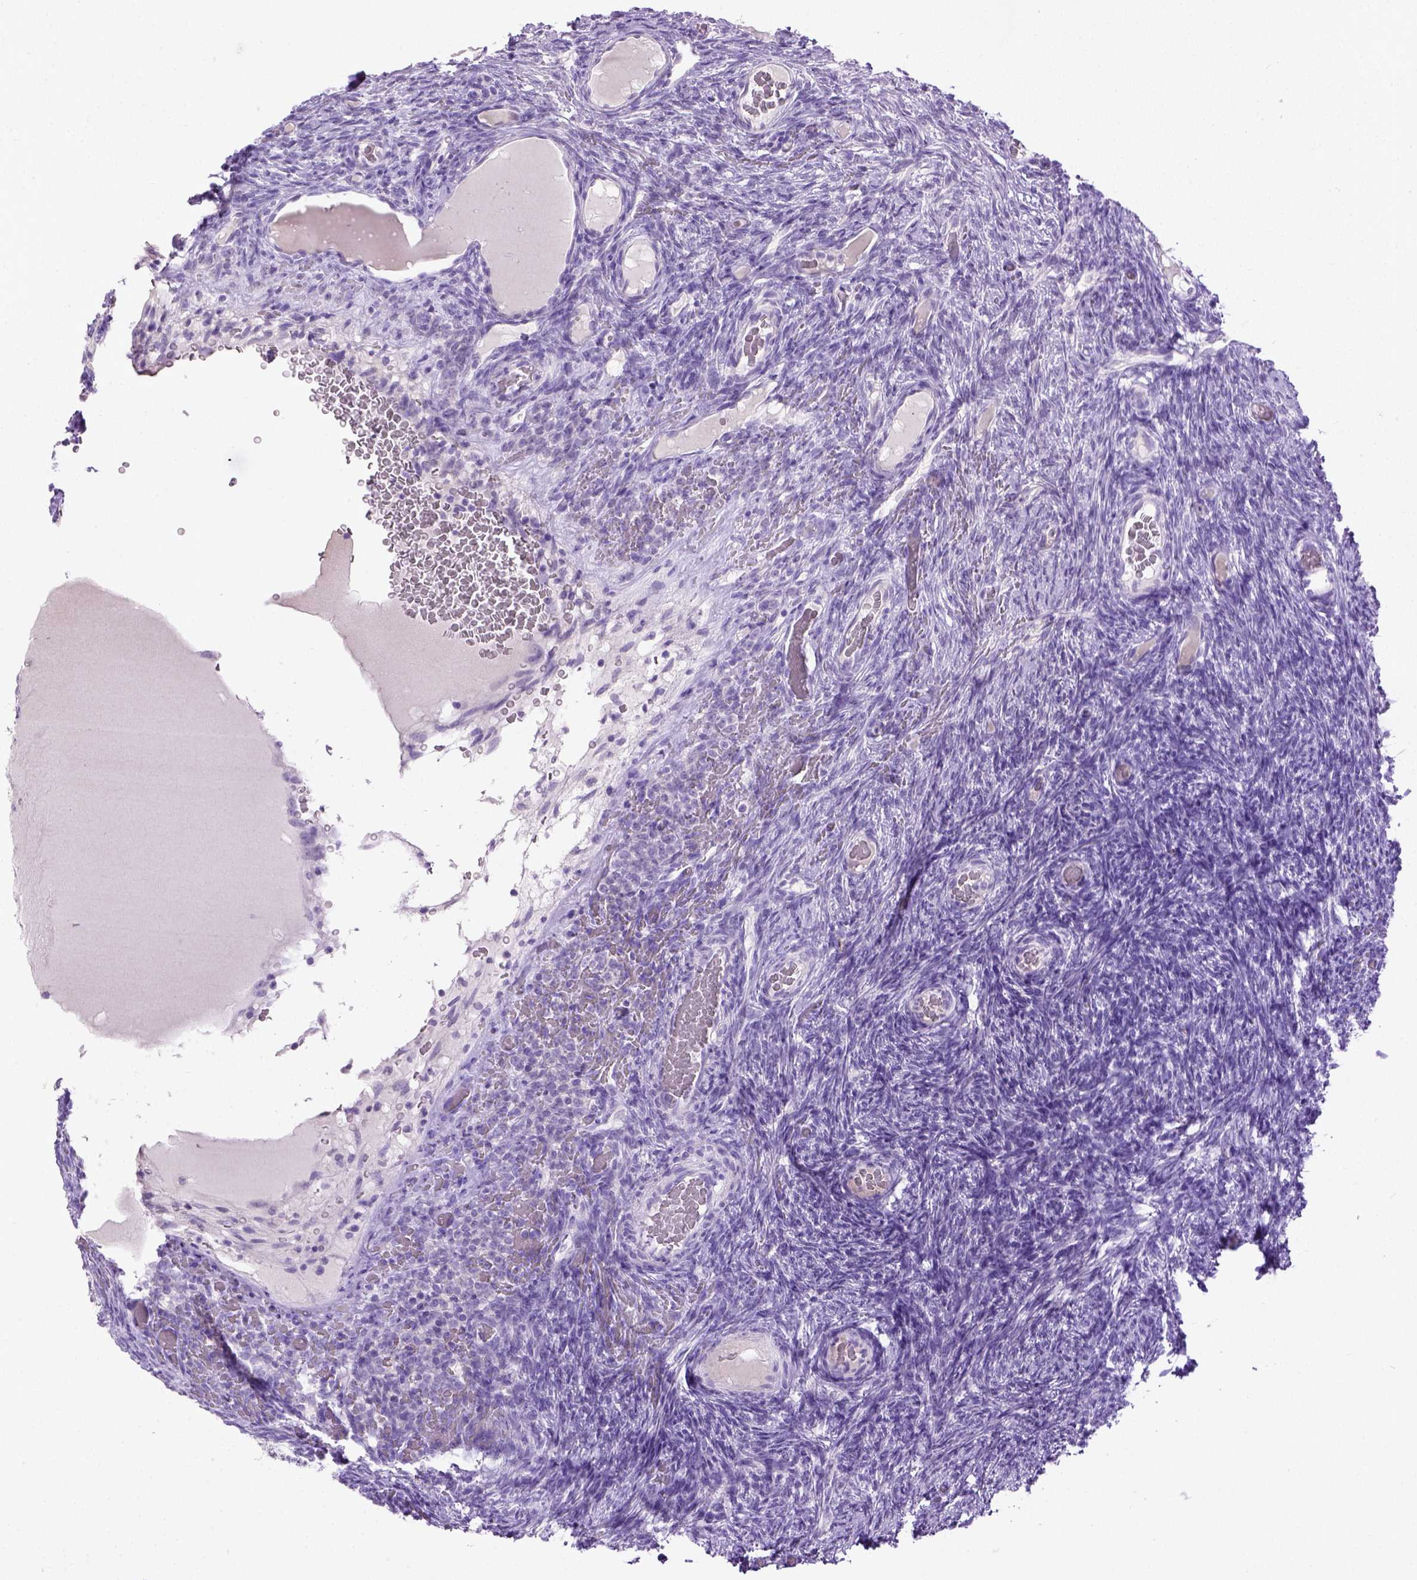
{"staining": {"intensity": "negative", "quantity": "none", "location": "none"}, "tissue": "ovary", "cell_type": "Follicle cells", "image_type": "normal", "snomed": [{"axis": "morphology", "description": "Normal tissue, NOS"}, {"axis": "topography", "description": "Ovary"}], "caption": "An IHC photomicrograph of benign ovary is shown. There is no staining in follicle cells of ovary.", "gene": "CYP24A1", "patient": {"sex": "female", "age": 34}}